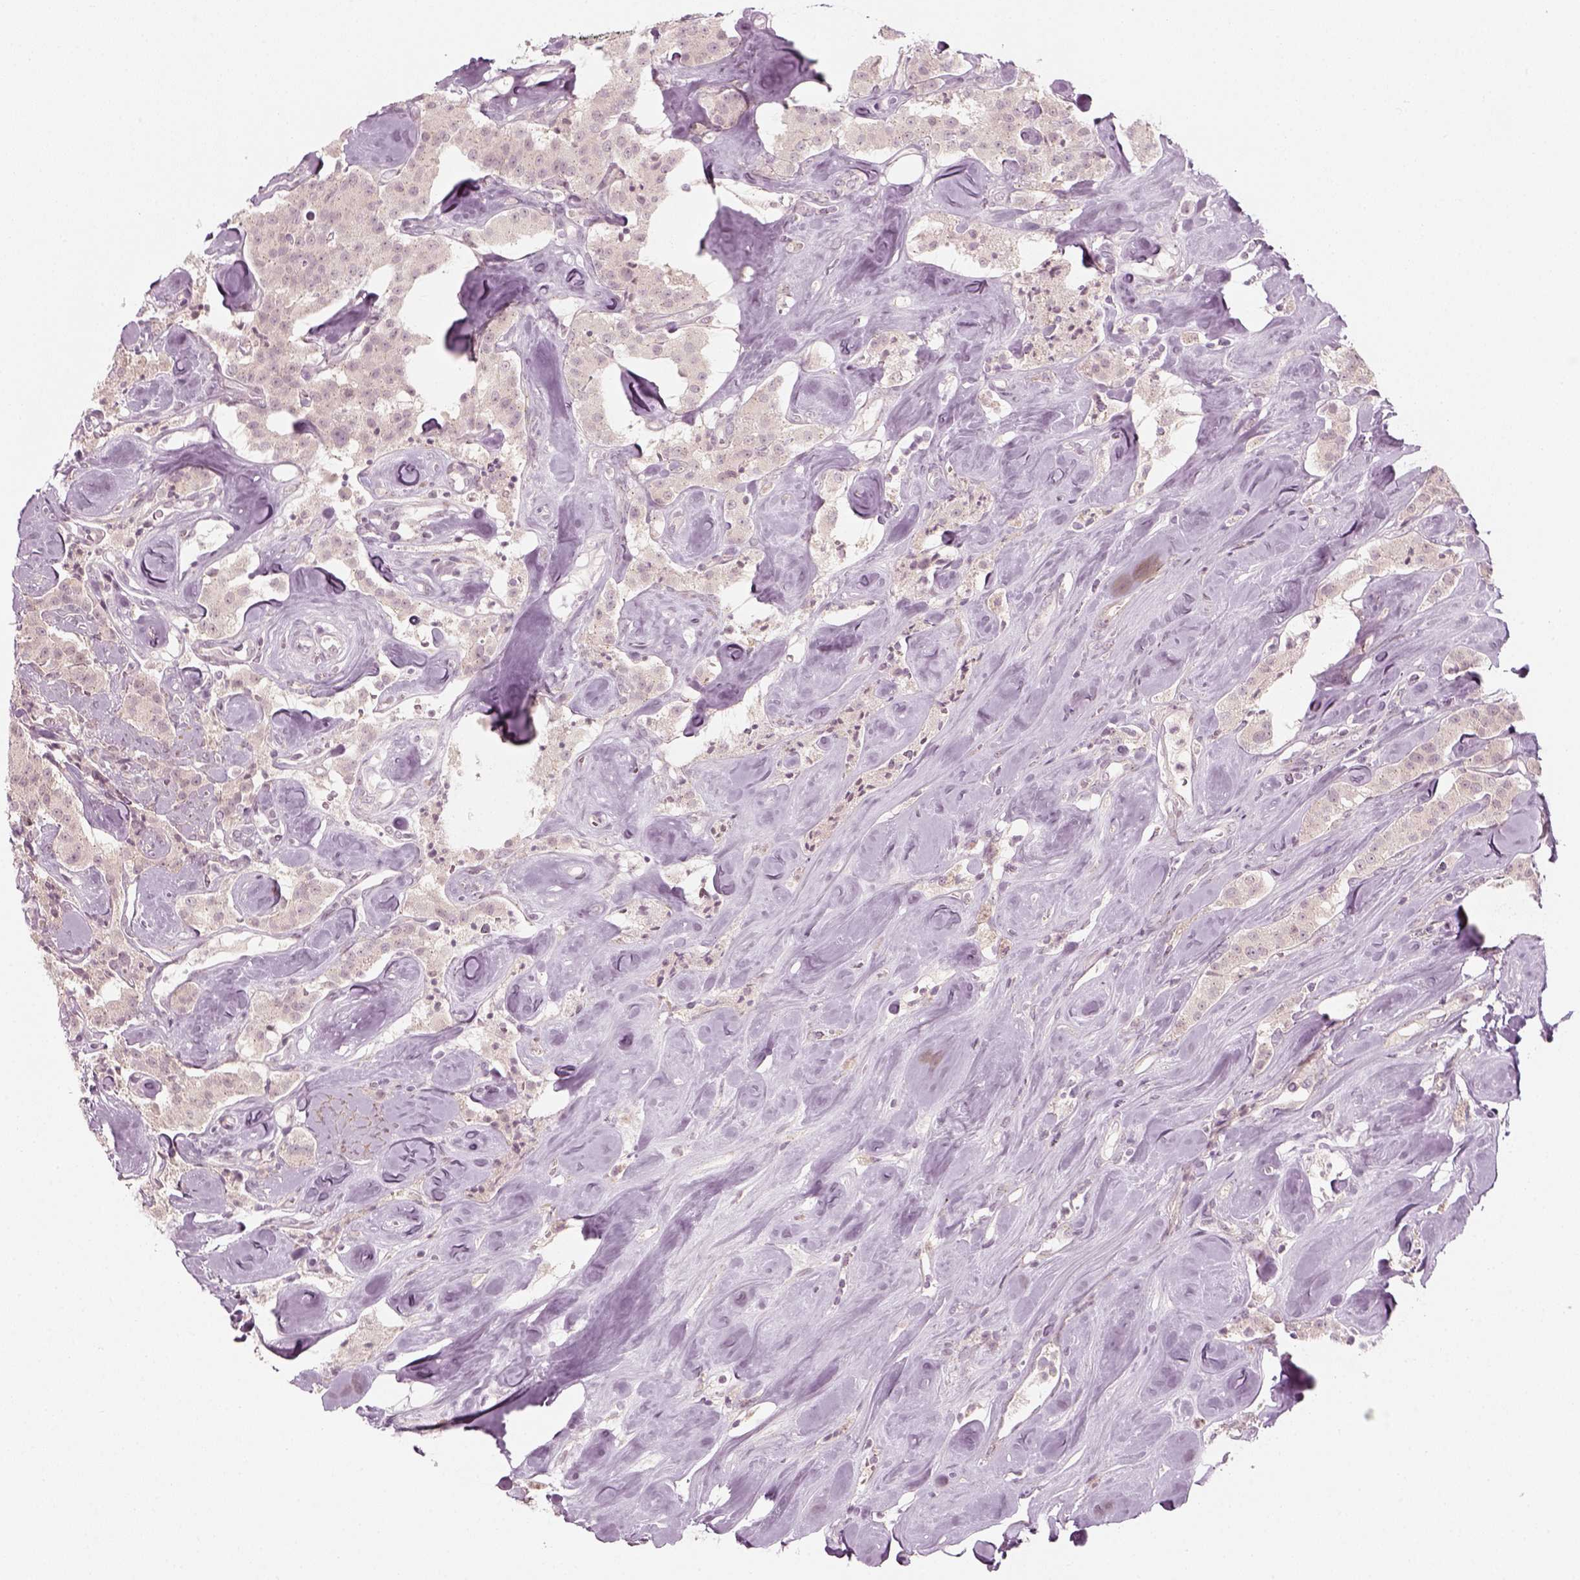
{"staining": {"intensity": "negative", "quantity": "none", "location": "none"}, "tissue": "carcinoid", "cell_type": "Tumor cells", "image_type": "cancer", "snomed": [{"axis": "morphology", "description": "Carcinoid, malignant, NOS"}, {"axis": "topography", "description": "Pancreas"}], "caption": "An immunohistochemistry (IHC) photomicrograph of carcinoid (malignant) is shown. There is no staining in tumor cells of carcinoid (malignant).", "gene": "MLIP", "patient": {"sex": "male", "age": 41}}